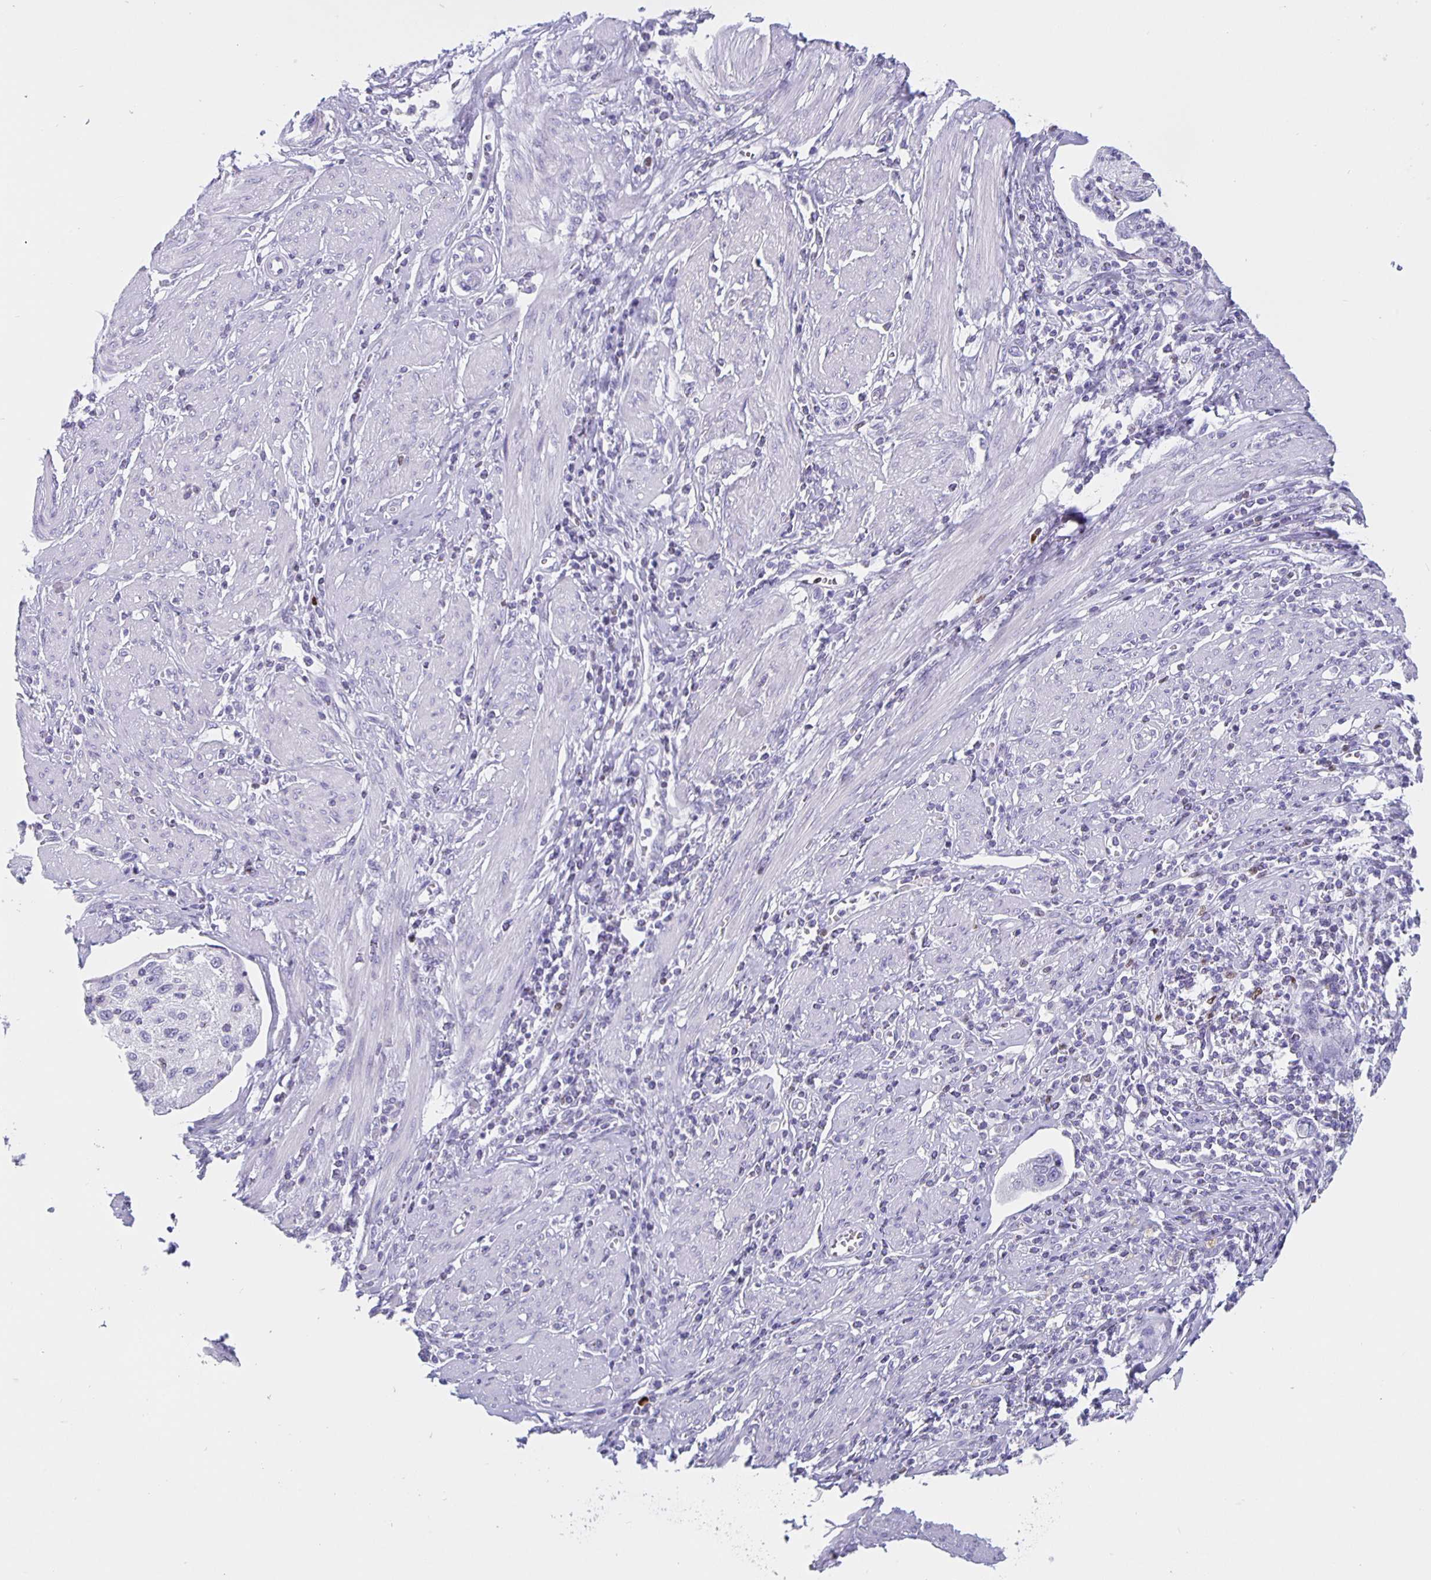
{"staining": {"intensity": "negative", "quantity": "none", "location": "none"}, "tissue": "cervical cancer", "cell_type": "Tumor cells", "image_type": "cancer", "snomed": [{"axis": "morphology", "description": "Squamous cell carcinoma, NOS"}, {"axis": "topography", "description": "Cervix"}], "caption": "Immunohistochemistry photomicrograph of human cervical cancer stained for a protein (brown), which exhibits no positivity in tumor cells. Nuclei are stained in blue.", "gene": "SATB2", "patient": {"sex": "female", "age": 70}}